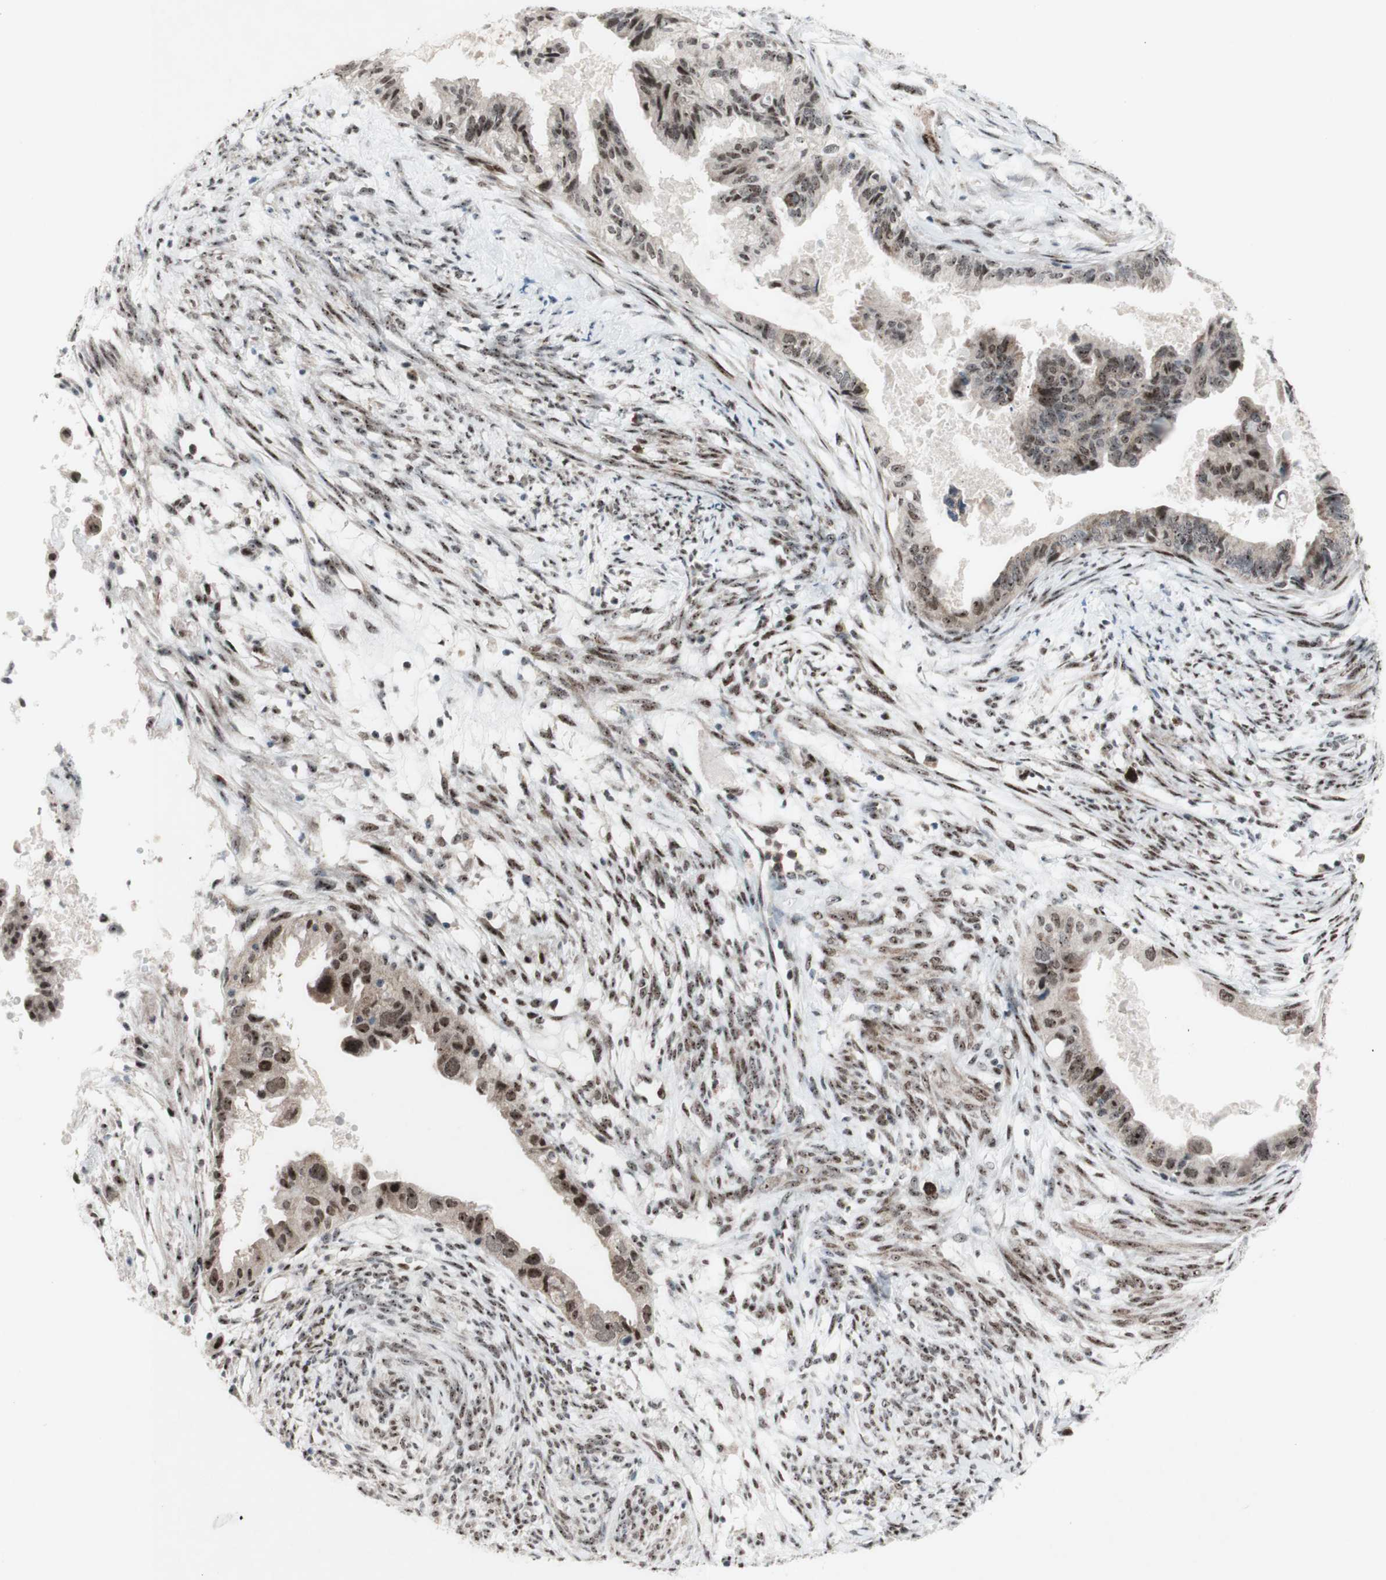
{"staining": {"intensity": "moderate", "quantity": ">75%", "location": "nuclear"}, "tissue": "cervical cancer", "cell_type": "Tumor cells", "image_type": "cancer", "snomed": [{"axis": "morphology", "description": "Normal tissue, NOS"}, {"axis": "morphology", "description": "Adenocarcinoma, NOS"}, {"axis": "topography", "description": "Cervix"}, {"axis": "topography", "description": "Endometrium"}], "caption": "High-power microscopy captured an IHC histopathology image of adenocarcinoma (cervical), revealing moderate nuclear positivity in approximately >75% of tumor cells.", "gene": "POLR1A", "patient": {"sex": "female", "age": 86}}